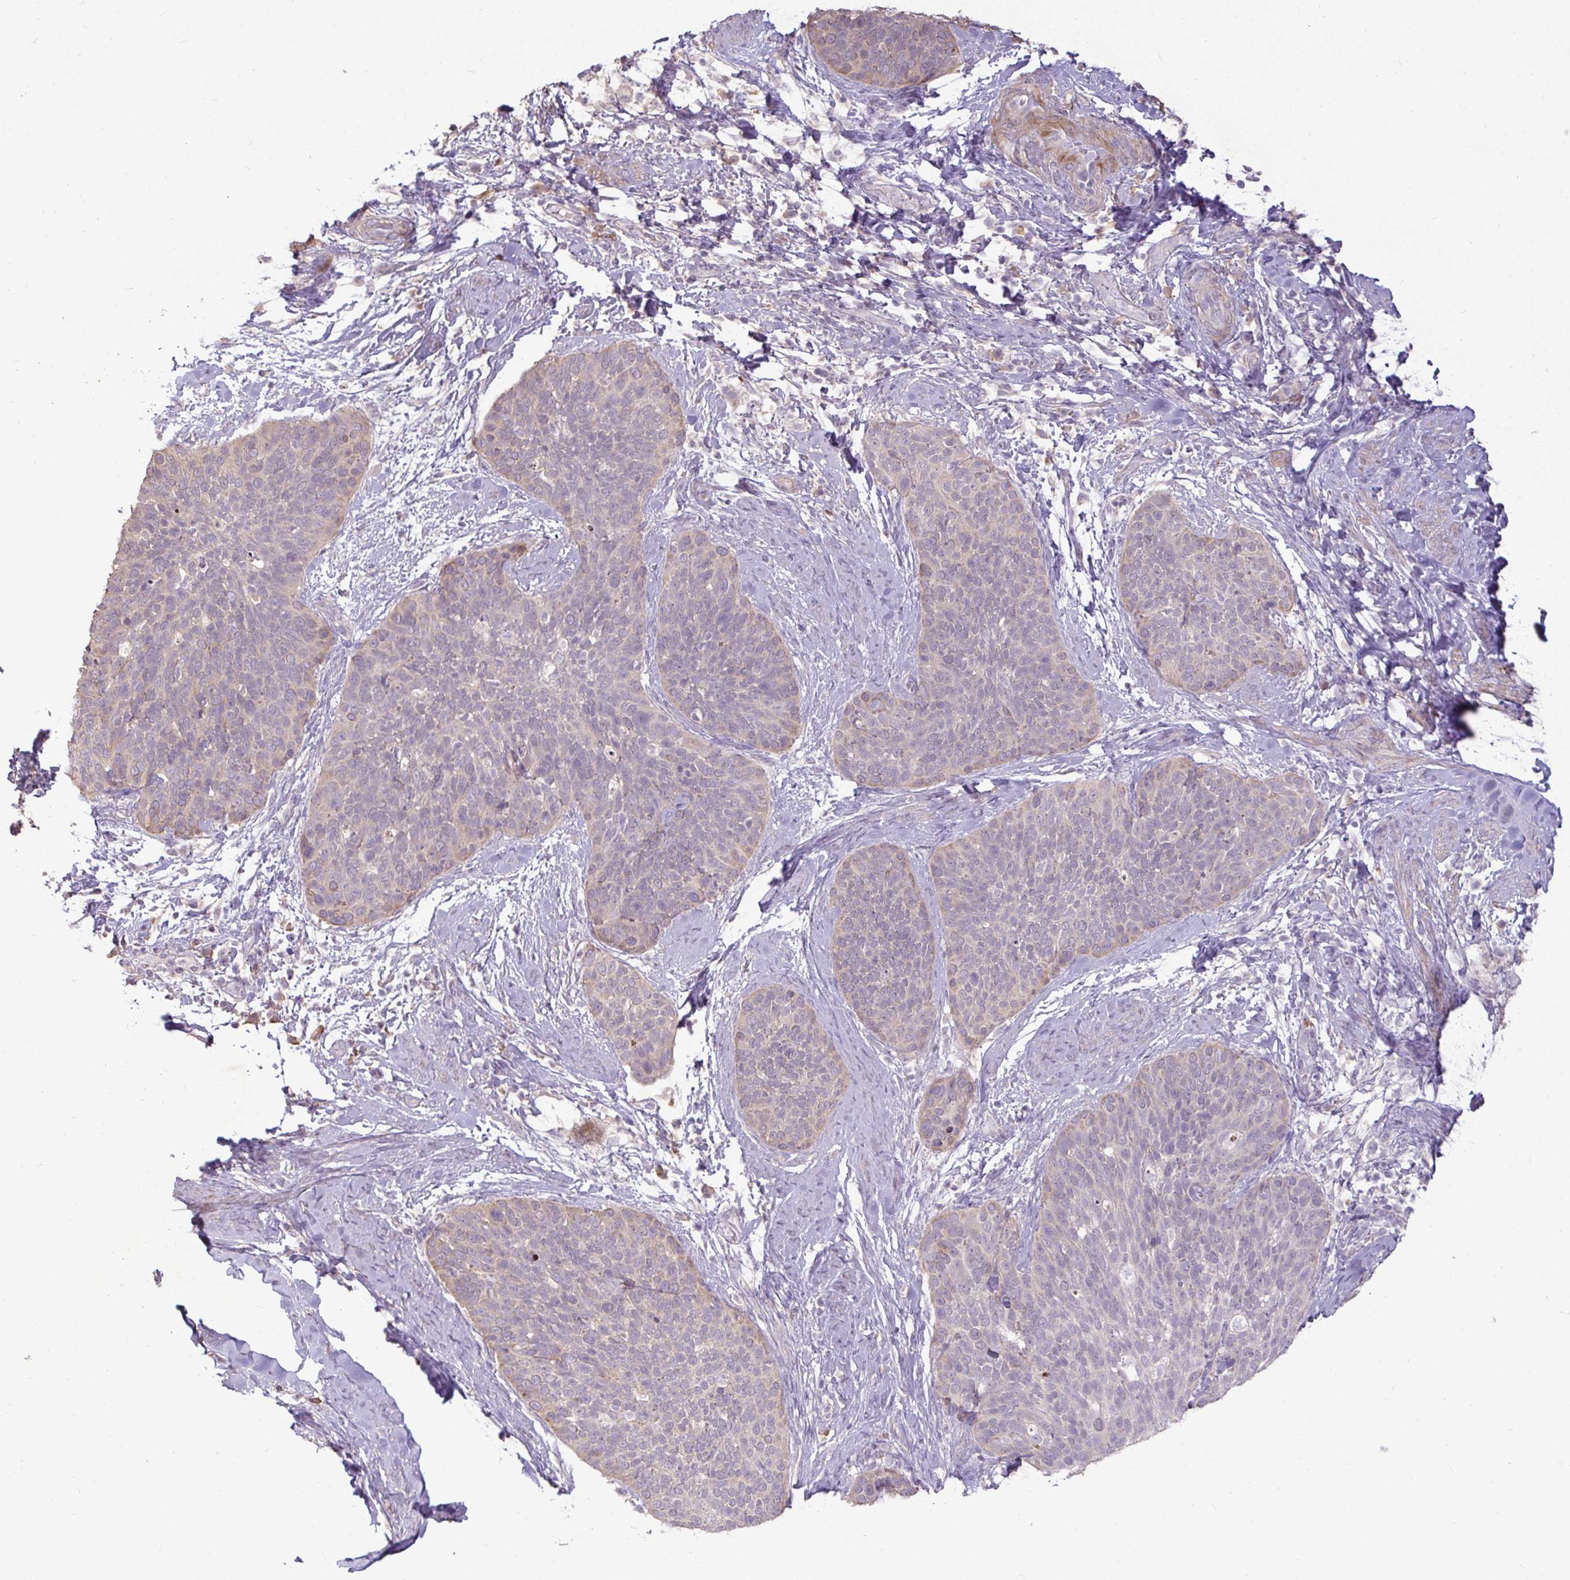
{"staining": {"intensity": "negative", "quantity": "none", "location": "none"}, "tissue": "cervical cancer", "cell_type": "Tumor cells", "image_type": "cancer", "snomed": [{"axis": "morphology", "description": "Squamous cell carcinoma, NOS"}, {"axis": "topography", "description": "Cervix"}], "caption": "This is a histopathology image of IHC staining of cervical squamous cell carcinoma, which shows no staining in tumor cells.", "gene": "STRIP1", "patient": {"sex": "female", "age": 69}}